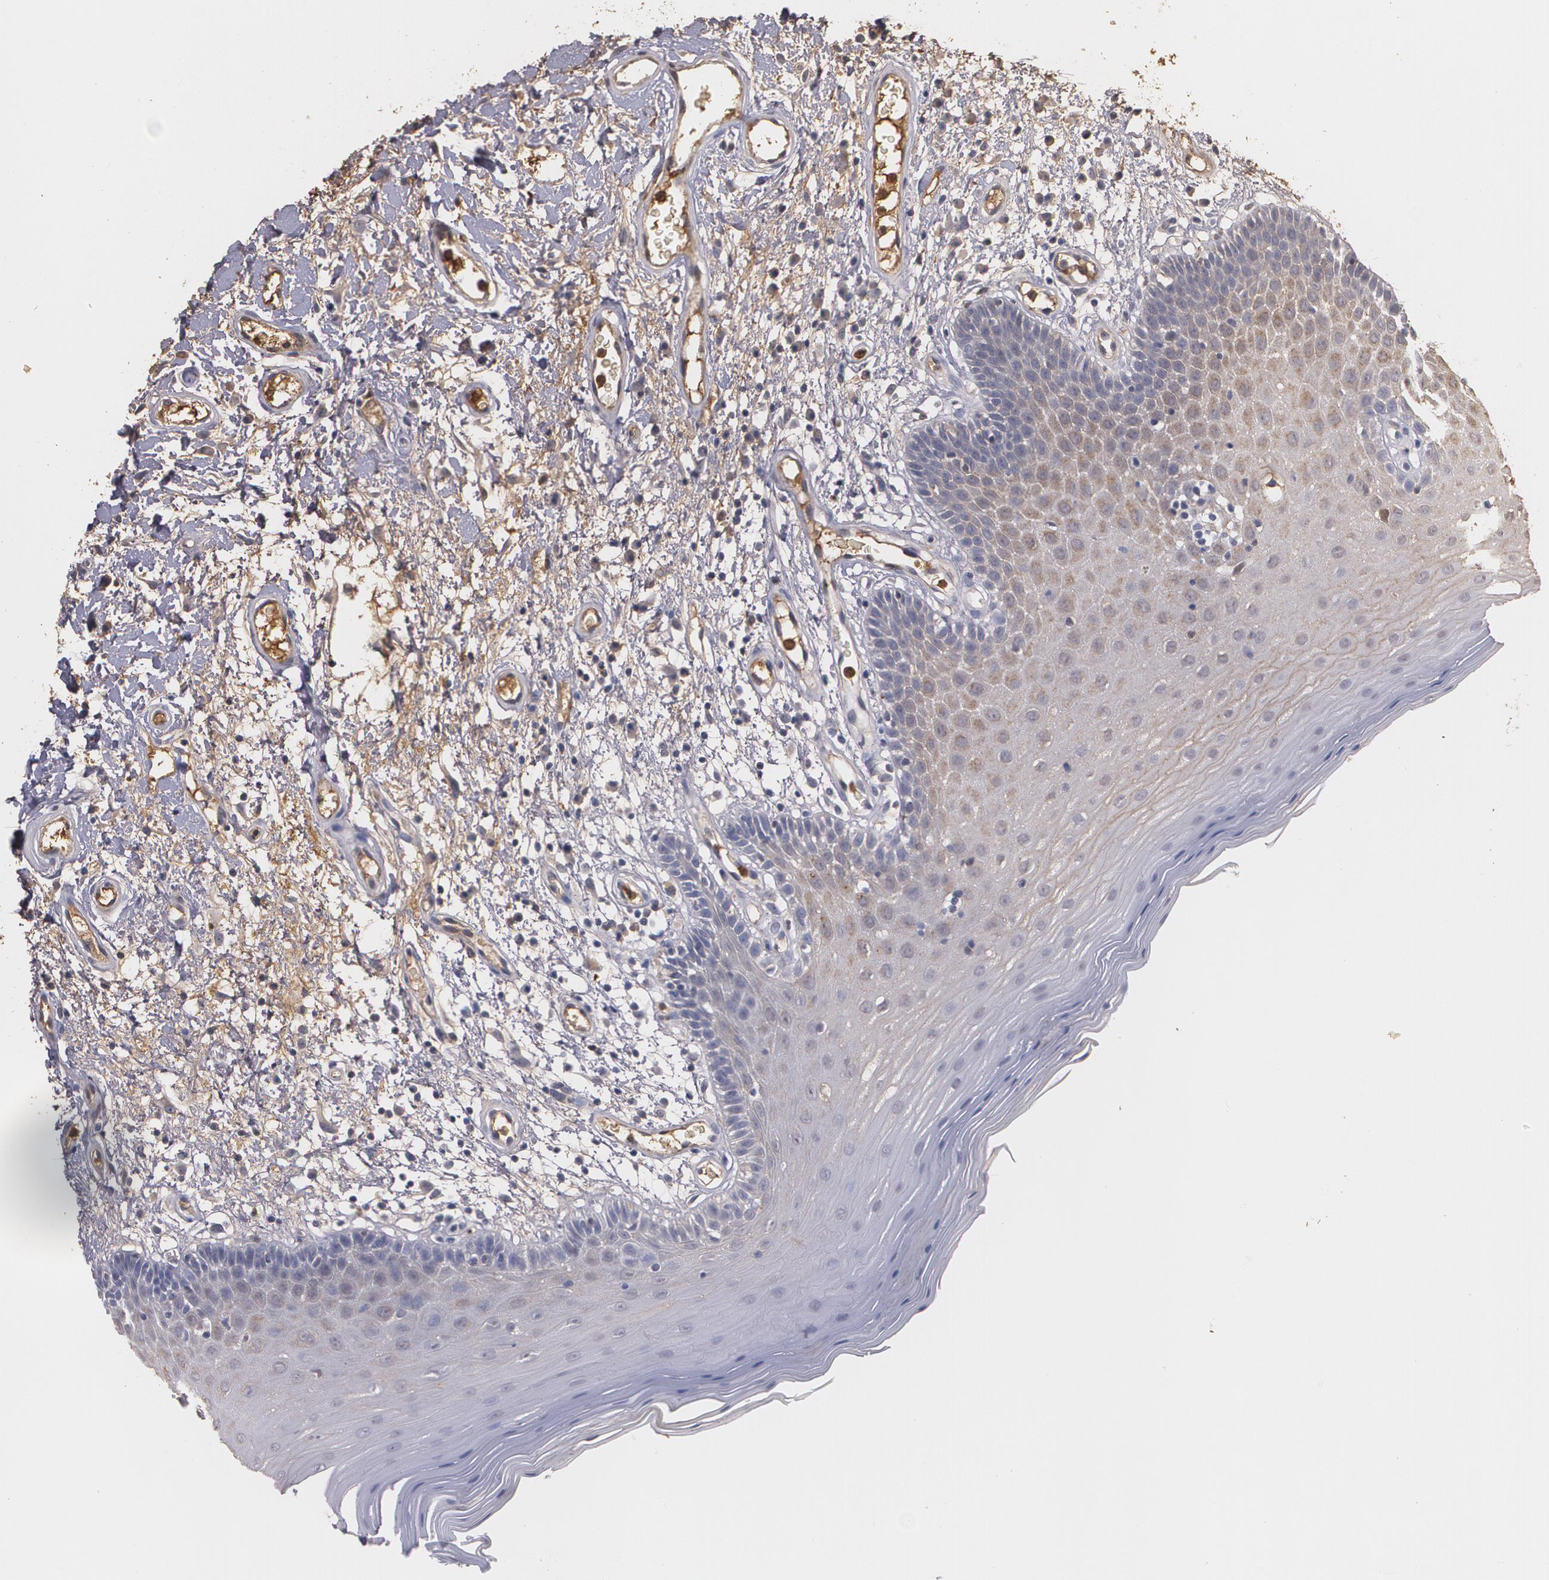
{"staining": {"intensity": "weak", "quantity": "25%-75%", "location": "cytoplasmic/membranous"}, "tissue": "oral mucosa", "cell_type": "Squamous epithelial cells", "image_type": "normal", "snomed": [{"axis": "morphology", "description": "Normal tissue, NOS"}, {"axis": "morphology", "description": "Squamous cell carcinoma, NOS"}, {"axis": "topography", "description": "Skeletal muscle"}, {"axis": "topography", "description": "Oral tissue"}, {"axis": "topography", "description": "Head-Neck"}], "caption": "The photomicrograph demonstrates immunohistochemical staining of unremarkable oral mucosa. There is weak cytoplasmic/membranous positivity is identified in about 25%-75% of squamous epithelial cells.", "gene": "PTS", "patient": {"sex": "male", "age": 71}}